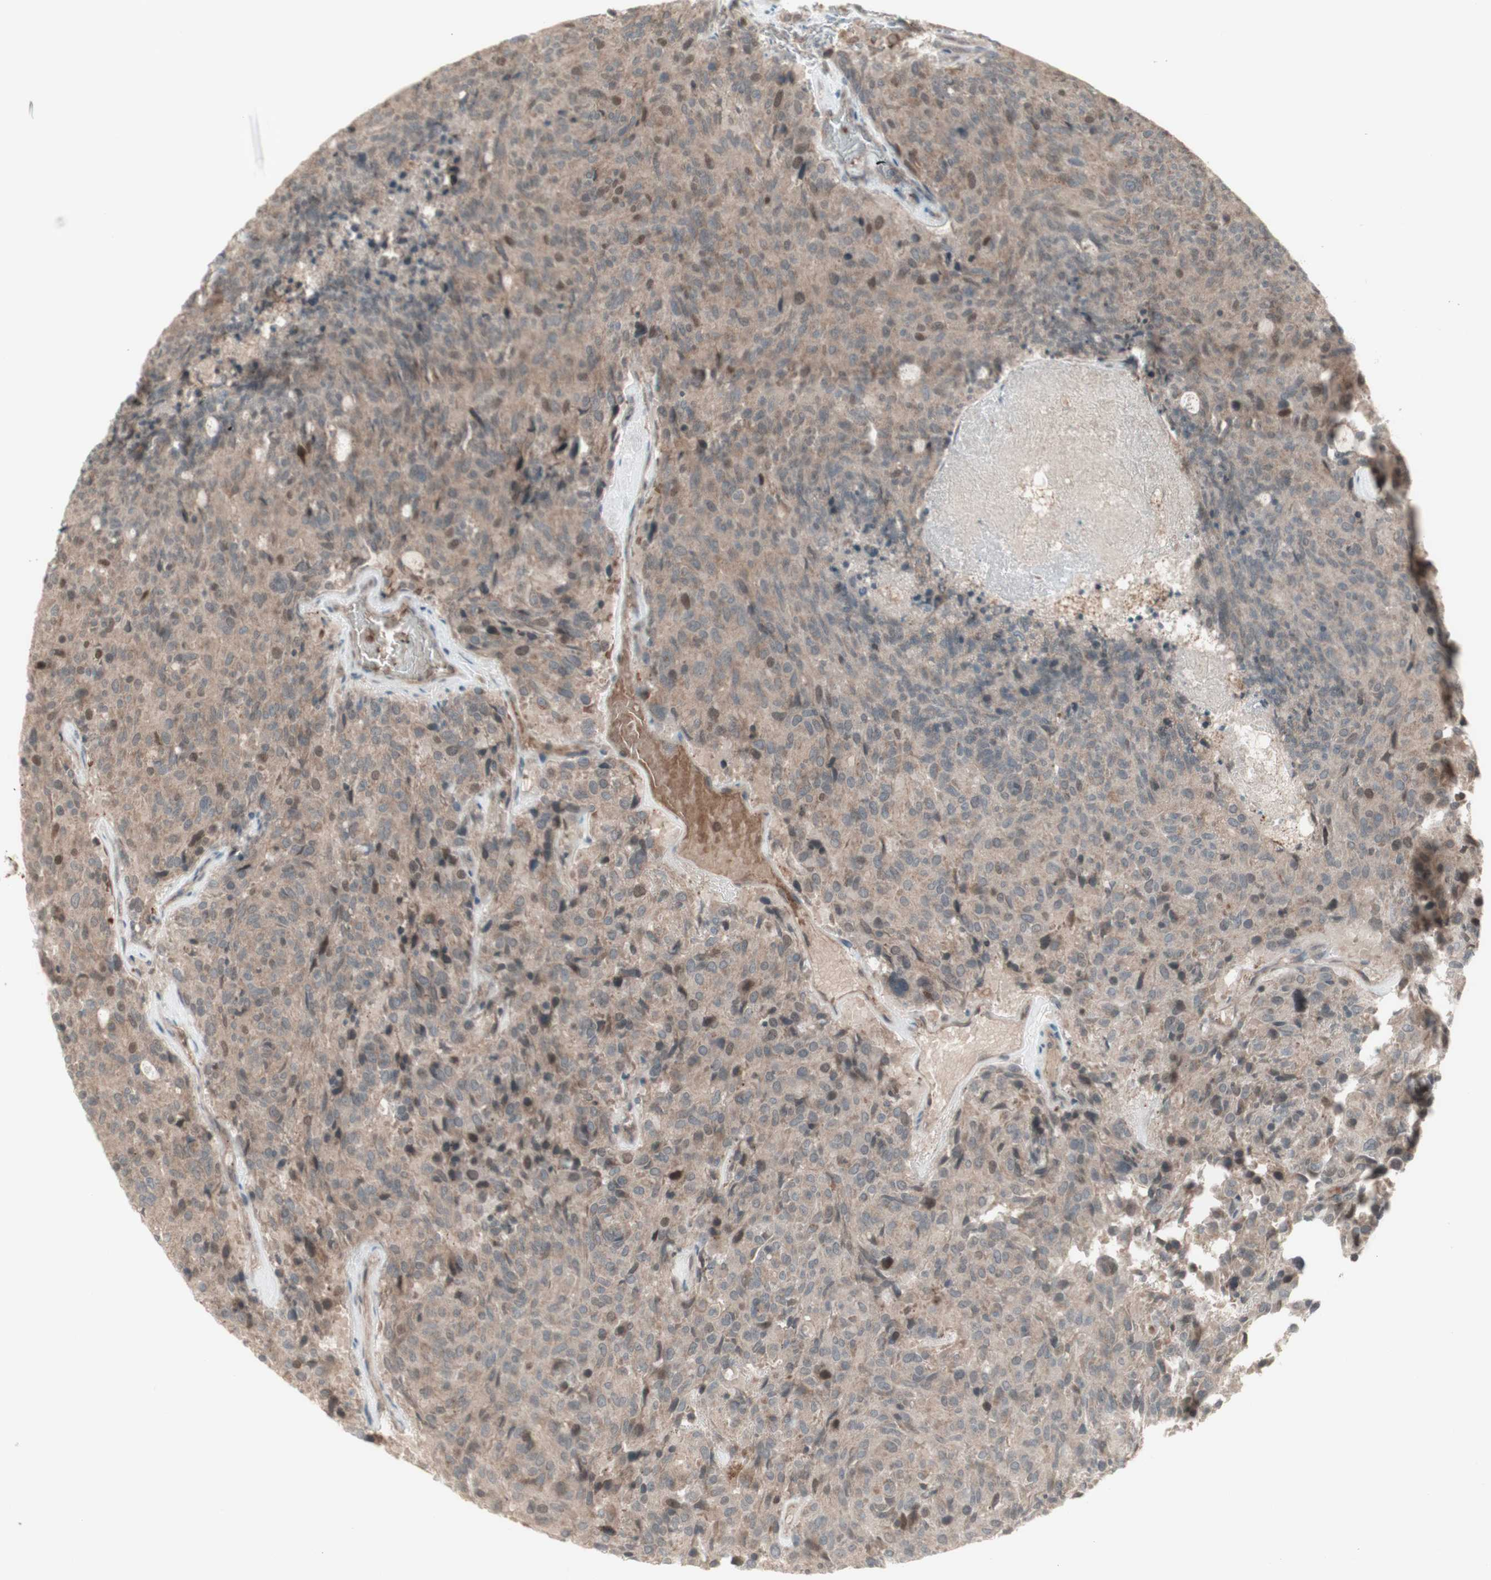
{"staining": {"intensity": "weak", "quantity": "25%-75%", "location": "cytoplasmic/membranous,nuclear"}, "tissue": "carcinoid", "cell_type": "Tumor cells", "image_type": "cancer", "snomed": [{"axis": "morphology", "description": "Carcinoid, malignant, NOS"}, {"axis": "topography", "description": "Pancreas"}], "caption": "This photomicrograph shows immunohistochemistry (IHC) staining of malignant carcinoid, with low weak cytoplasmic/membranous and nuclear expression in about 25%-75% of tumor cells.", "gene": "MSH6", "patient": {"sex": "female", "age": 54}}